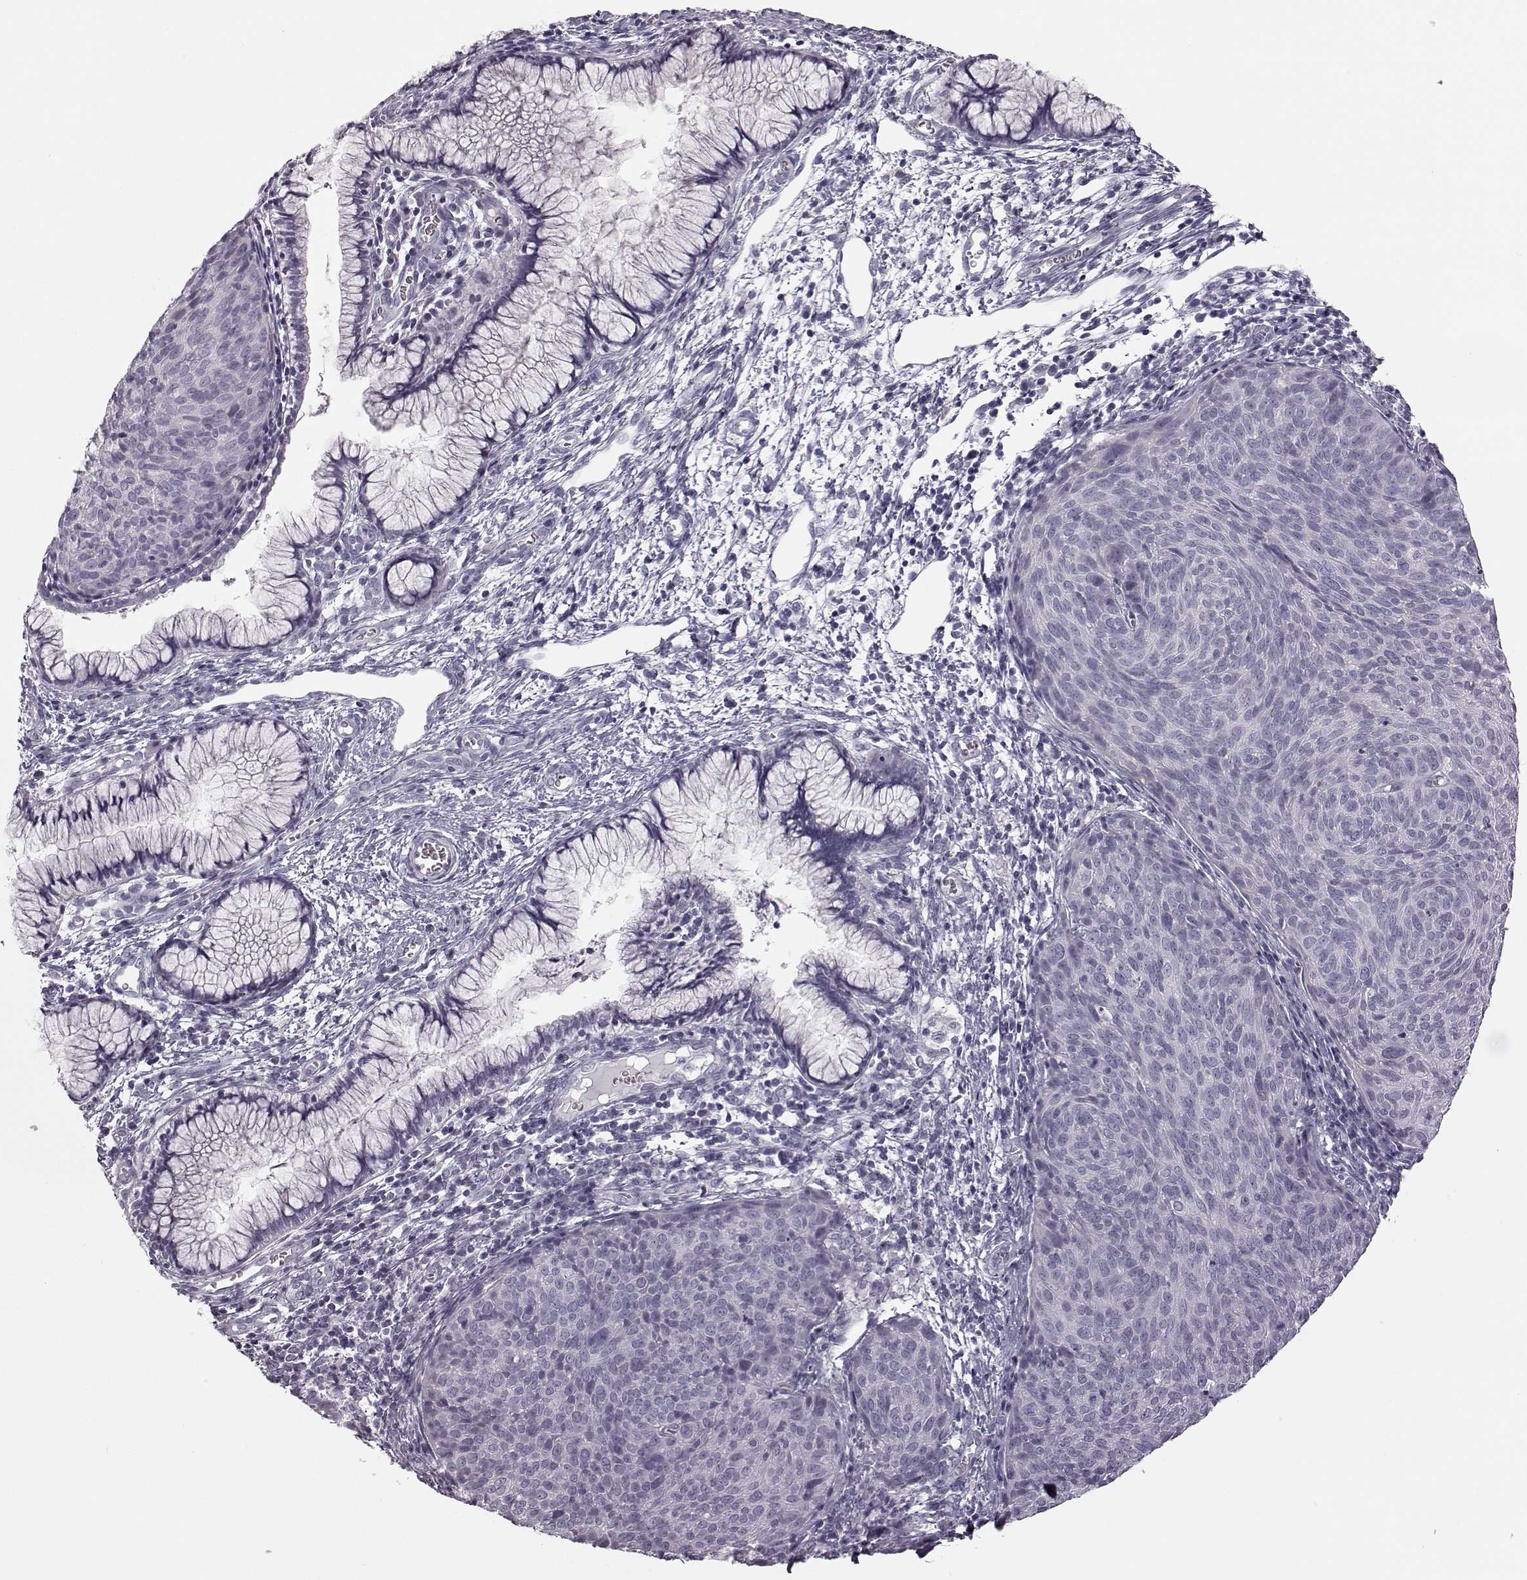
{"staining": {"intensity": "negative", "quantity": "none", "location": "none"}, "tissue": "cervical cancer", "cell_type": "Tumor cells", "image_type": "cancer", "snomed": [{"axis": "morphology", "description": "Squamous cell carcinoma, NOS"}, {"axis": "topography", "description": "Cervix"}], "caption": "Cervical squamous cell carcinoma was stained to show a protein in brown. There is no significant positivity in tumor cells. (DAB immunohistochemistry (IHC), high magnification).", "gene": "ZNF433", "patient": {"sex": "female", "age": 39}}